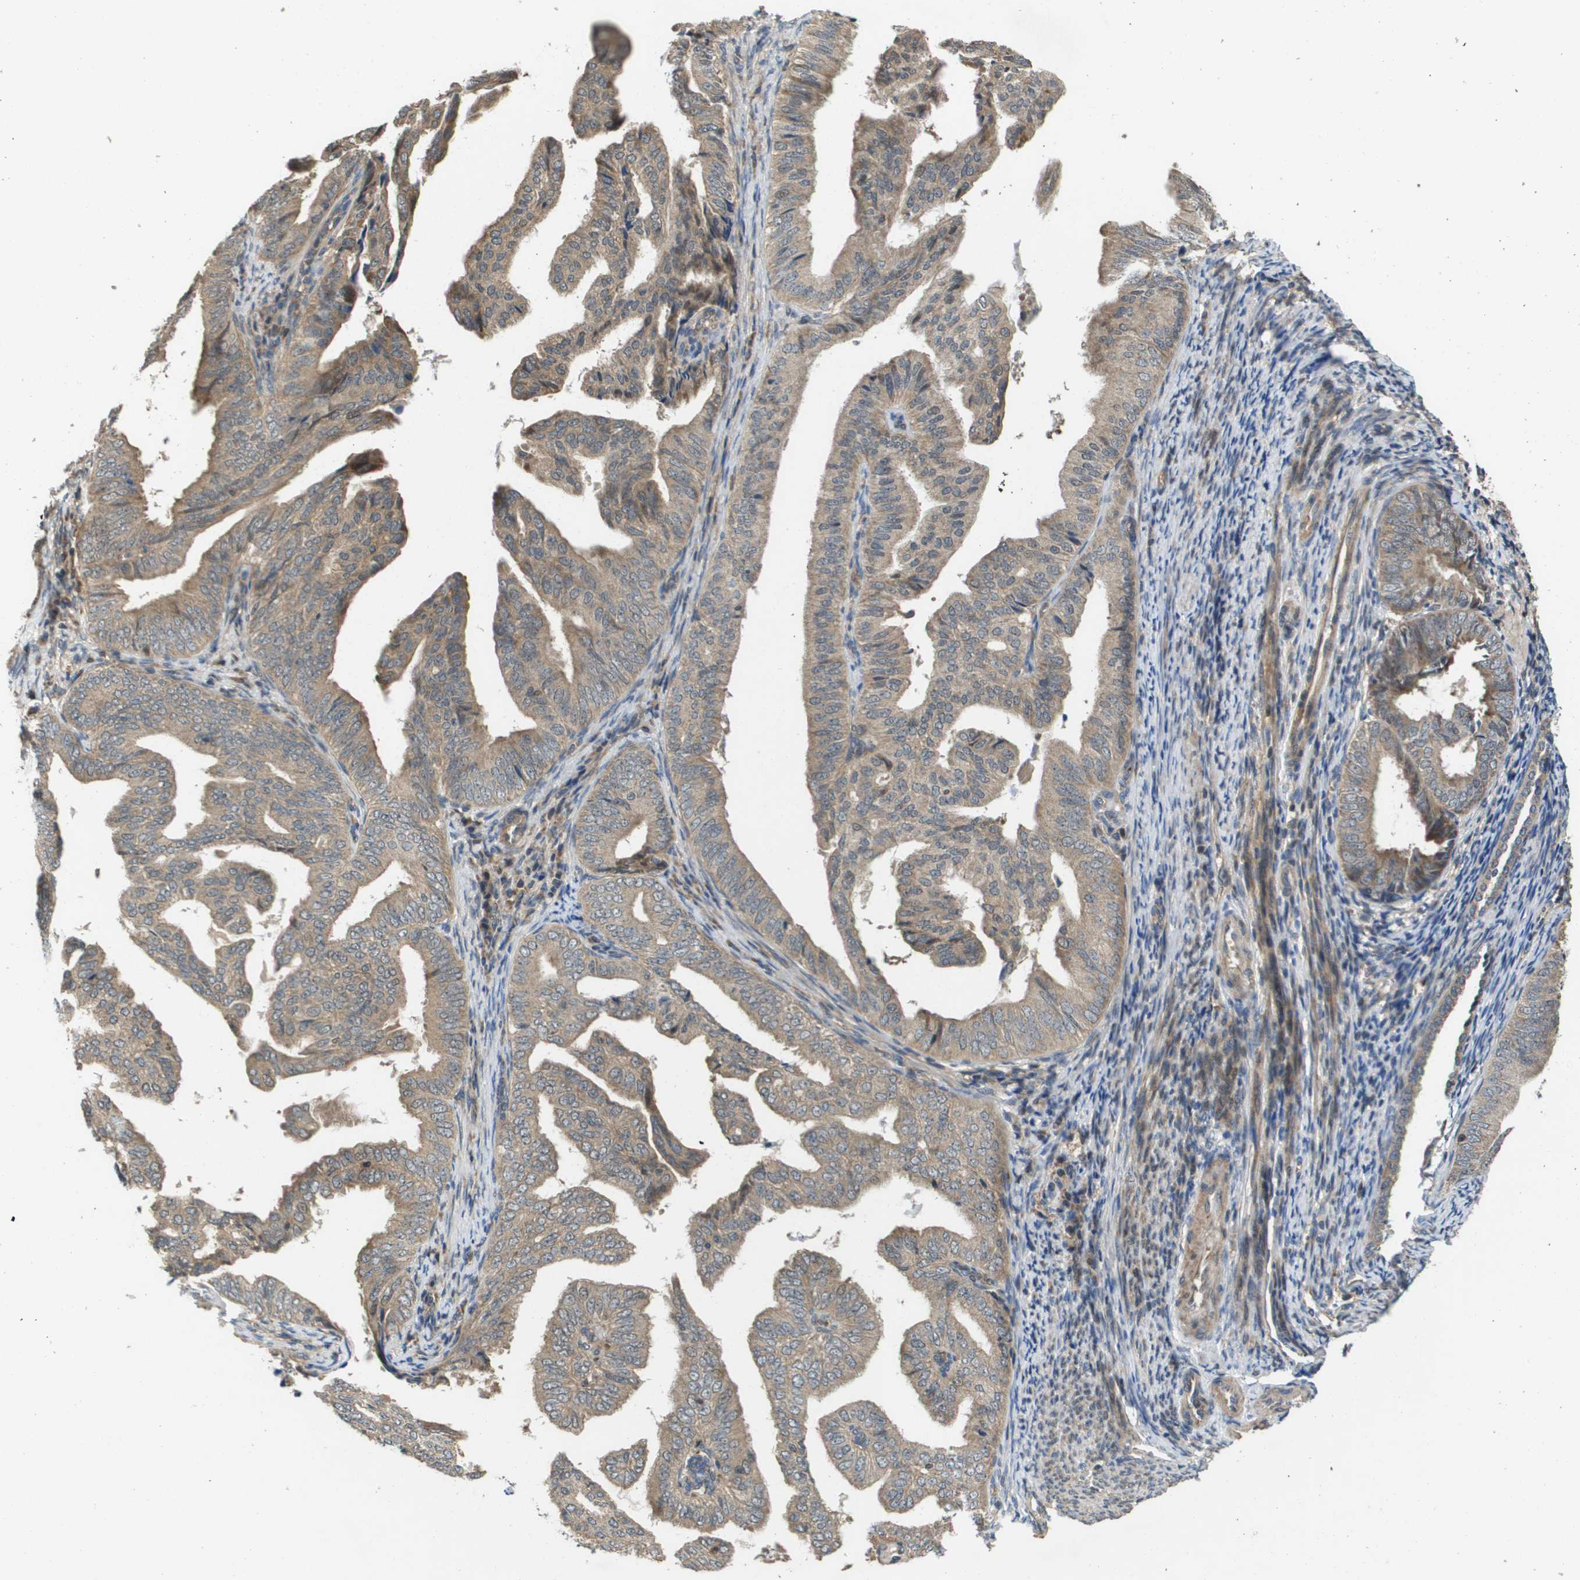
{"staining": {"intensity": "weak", "quantity": ">75%", "location": "cytoplasmic/membranous"}, "tissue": "endometrial cancer", "cell_type": "Tumor cells", "image_type": "cancer", "snomed": [{"axis": "morphology", "description": "Adenocarcinoma, NOS"}, {"axis": "topography", "description": "Endometrium"}], "caption": "Adenocarcinoma (endometrial) was stained to show a protein in brown. There is low levels of weak cytoplasmic/membranous expression in approximately >75% of tumor cells. (Brightfield microscopy of DAB IHC at high magnification).", "gene": "RBM38", "patient": {"sex": "female", "age": 58}}